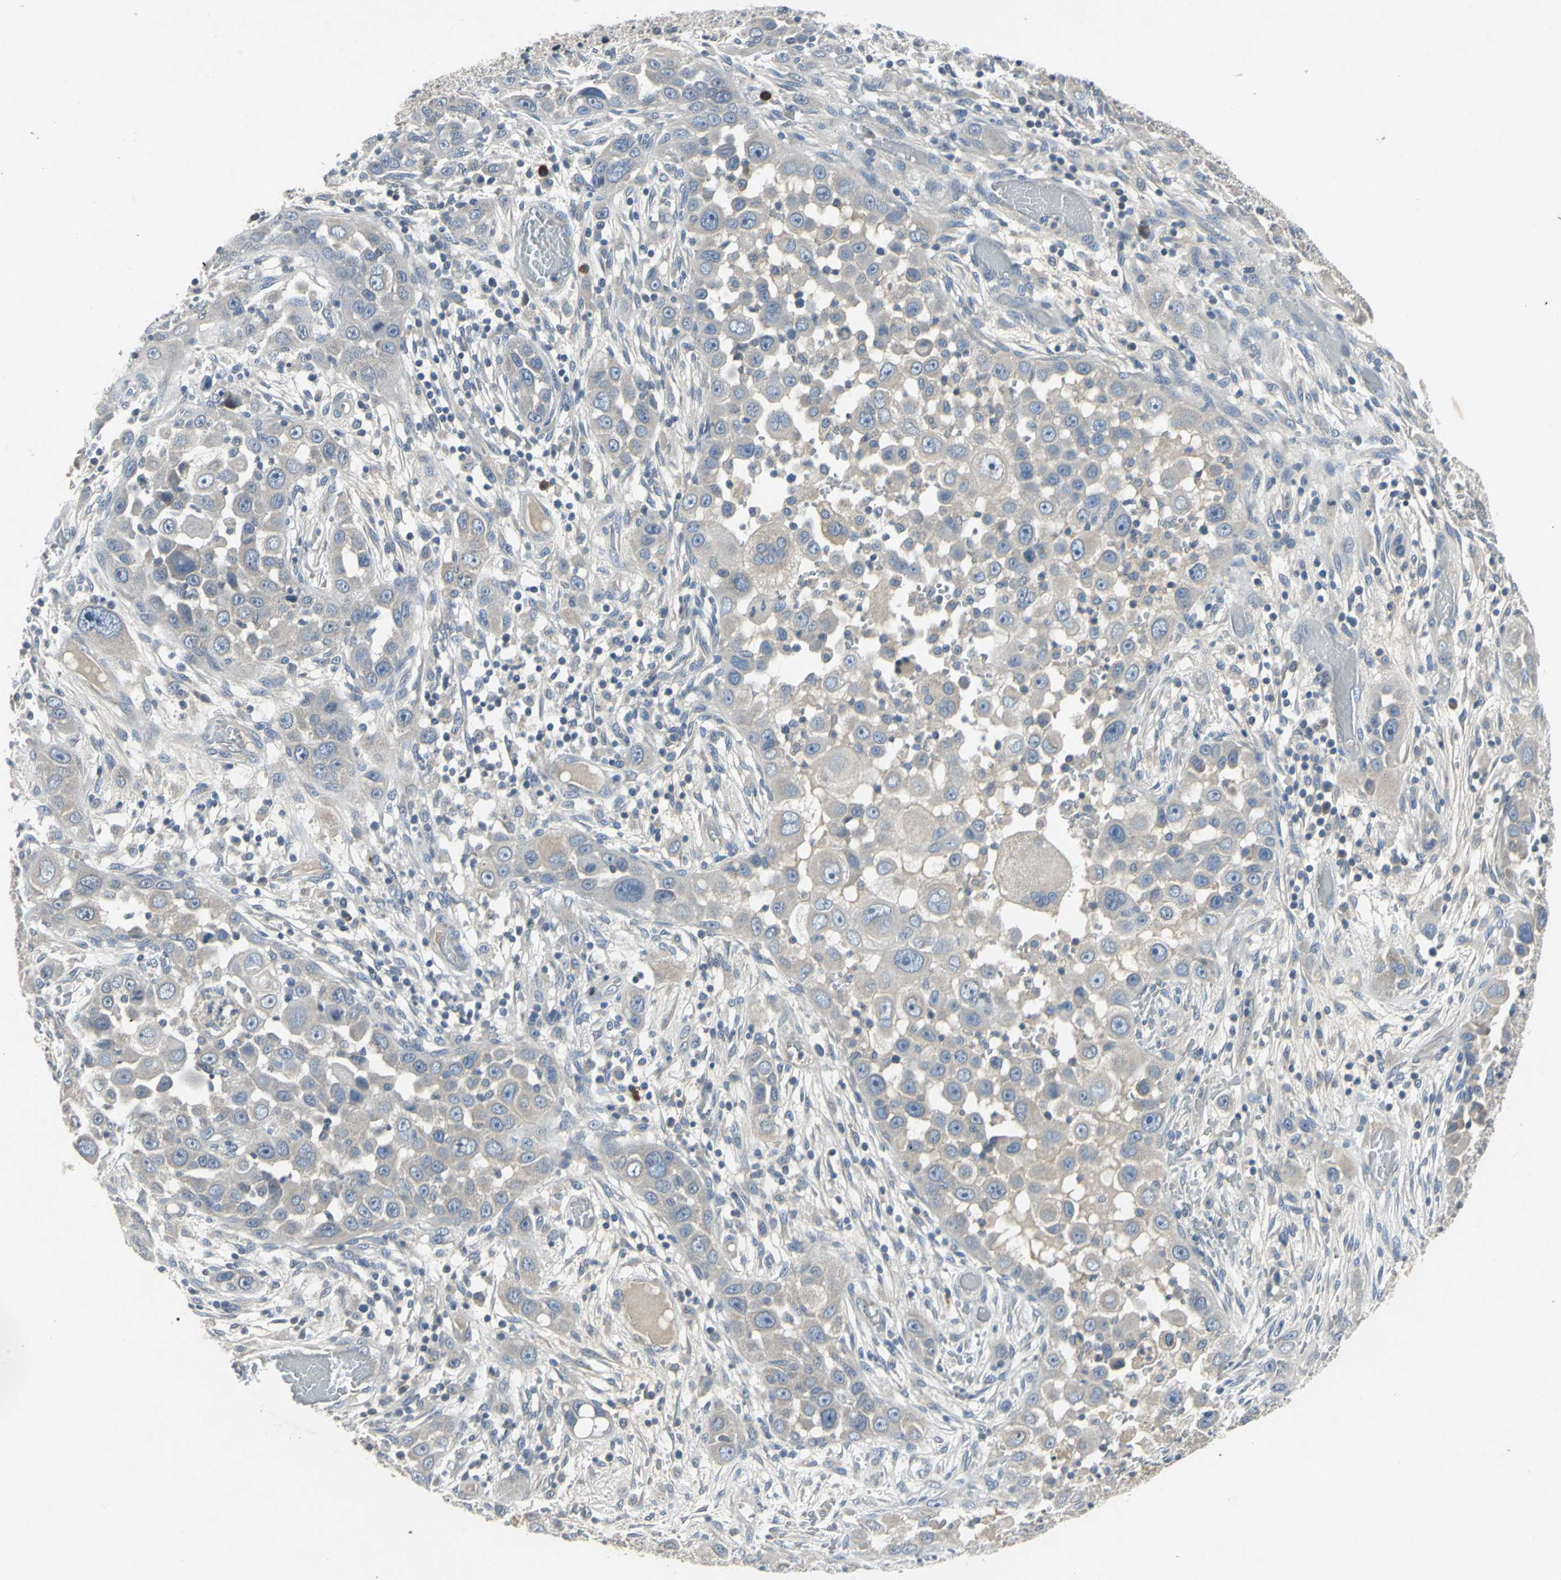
{"staining": {"intensity": "weak", "quantity": "25%-75%", "location": "cytoplasmic/membranous"}, "tissue": "head and neck cancer", "cell_type": "Tumor cells", "image_type": "cancer", "snomed": [{"axis": "morphology", "description": "Carcinoma, NOS"}, {"axis": "topography", "description": "Head-Neck"}], "caption": "A photomicrograph of human carcinoma (head and neck) stained for a protein reveals weak cytoplasmic/membranous brown staining in tumor cells.", "gene": "SLC2A13", "patient": {"sex": "male", "age": 87}}